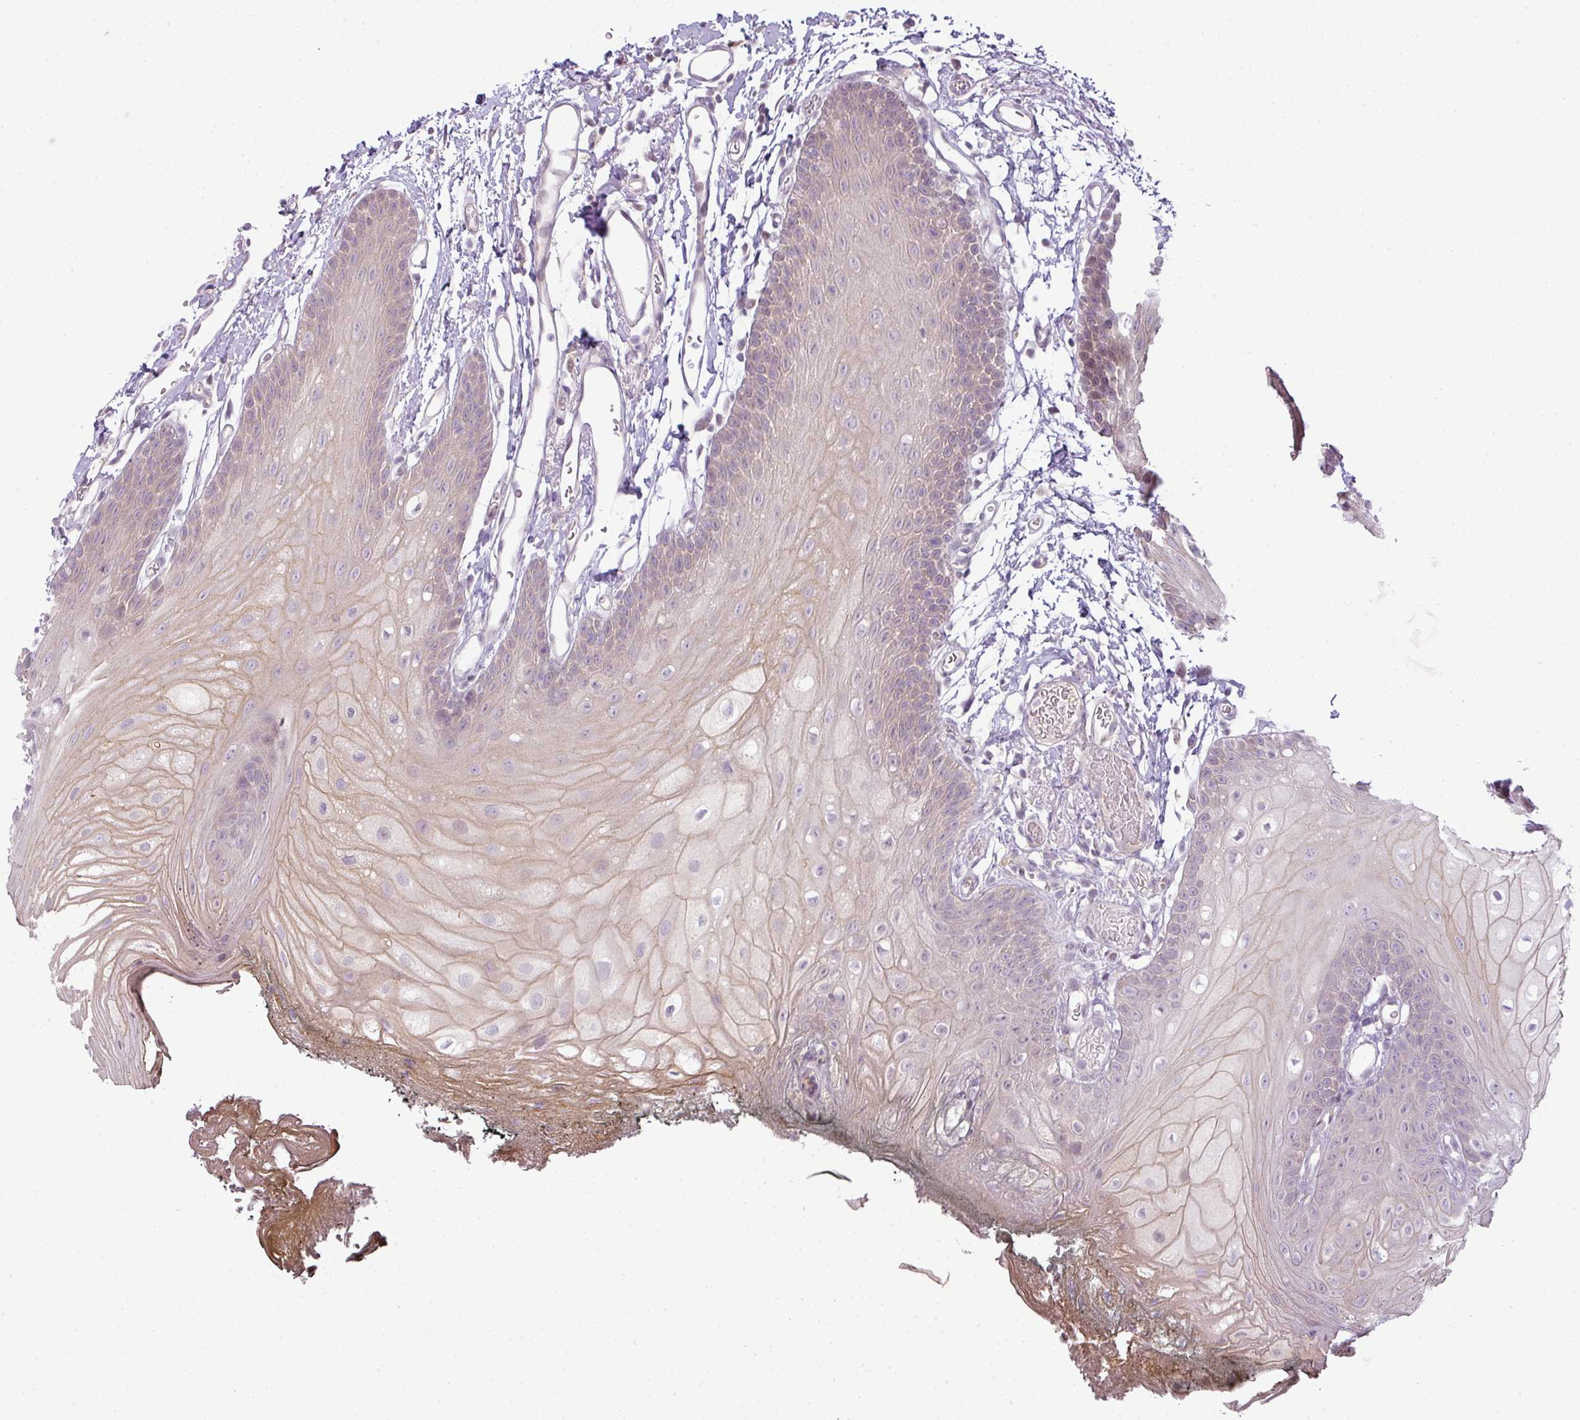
{"staining": {"intensity": "moderate", "quantity": "<25%", "location": "cytoplasmic/membranous"}, "tissue": "oral mucosa", "cell_type": "Squamous epithelial cells", "image_type": "normal", "snomed": [{"axis": "morphology", "description": "Normal tissue, NOS"}, {"axis": "morphology", "description": "Squamous cell carcinoma, NOS"}, {"axis": "topography", "description": "Oral tissue"}, {"axis": "topography", "description": "Head-Neck"}], "caption": "Immunohistochemical staining of normal oral mucosa exhibits <25% levels of moderate cytoplasmic/membranous protein expression in about <25% of squamous epithelial cells.", "gene": "LY75", "patient": {"sex": "female", "age": 81}}